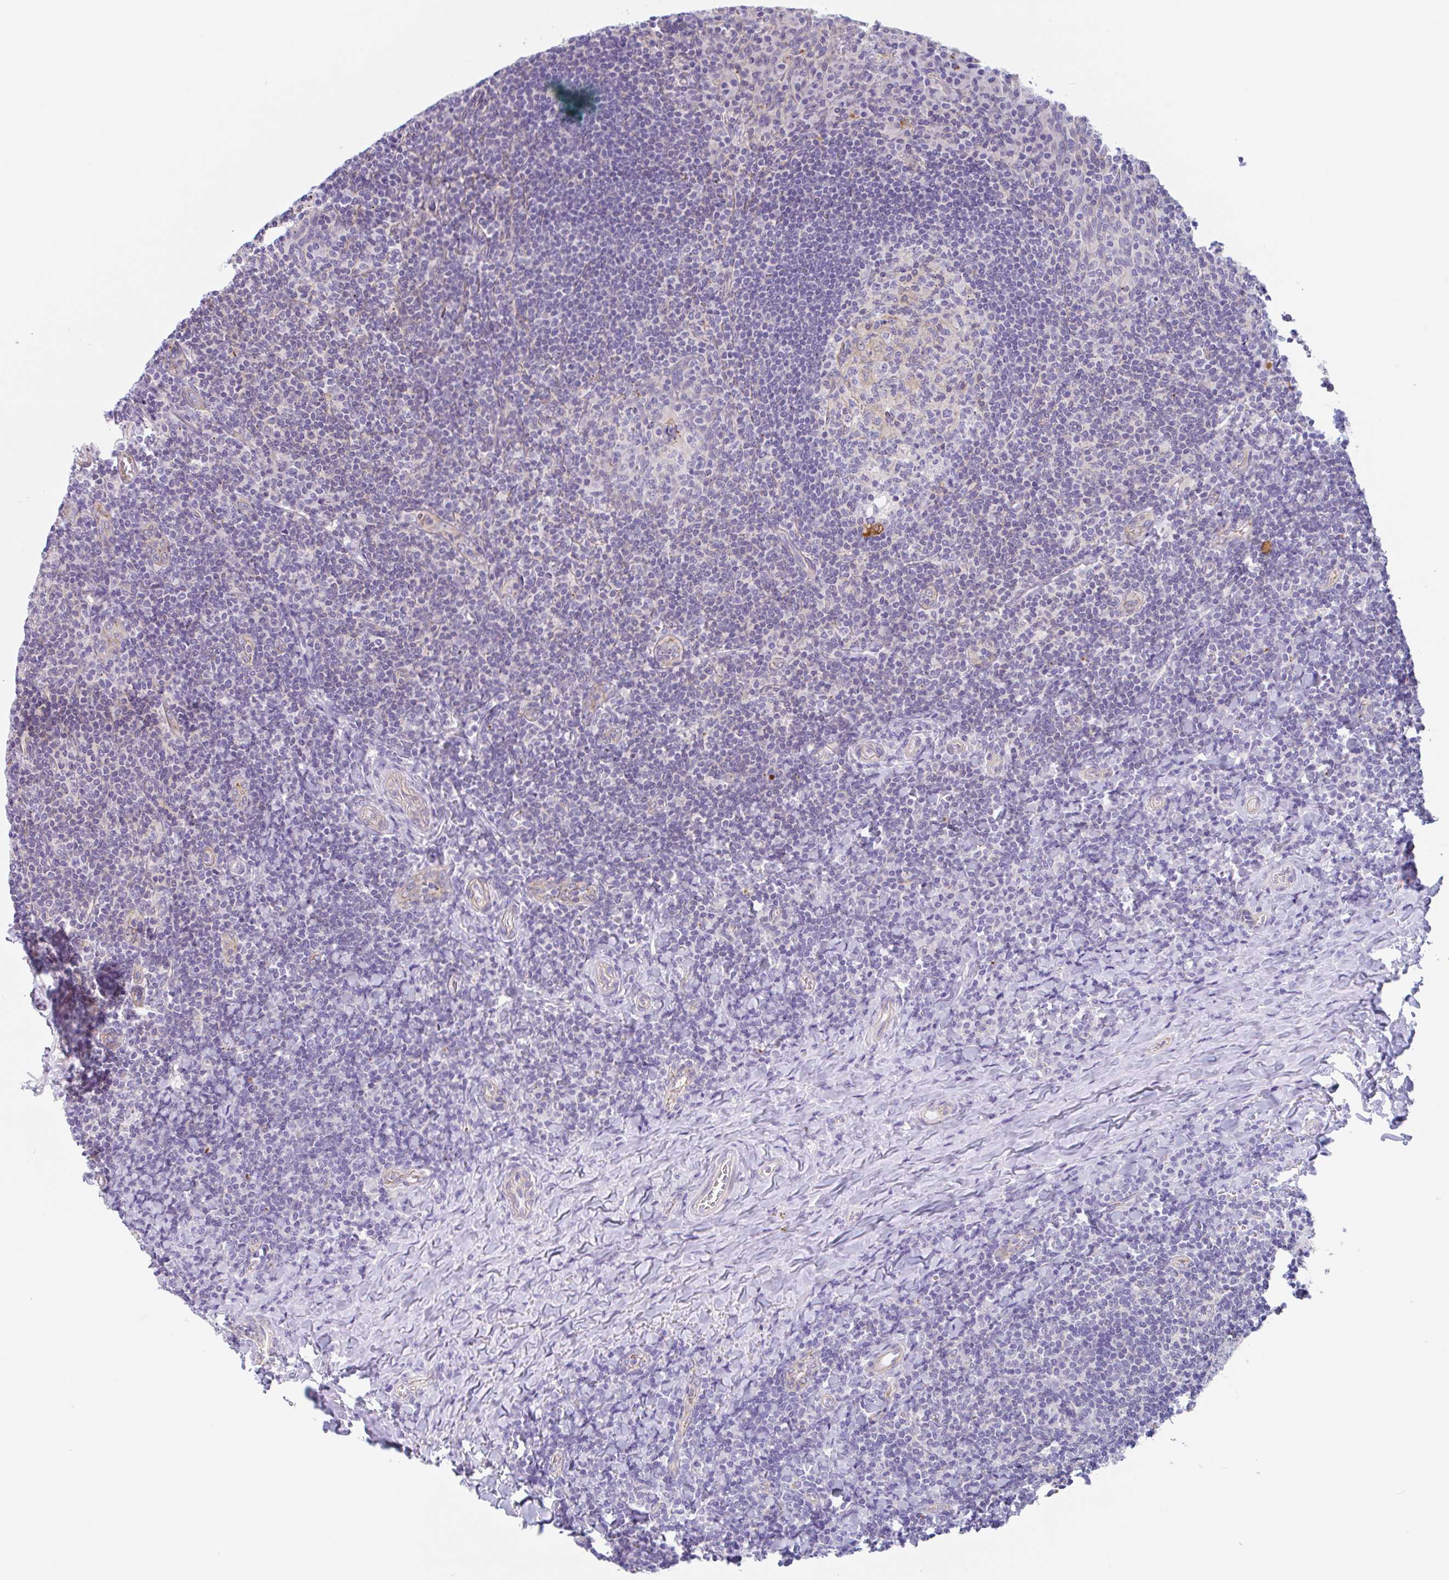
{"staining": {"intensity": "negative", "quantity": "none", "location": "none"}, "tissue": "tonsil", "cell_type": "Germinal center cells", "image_type": "normal", "snomed": [{"axis": "morphology", "description": "Normal tissue, NOS"}, {"axis": "topography", "description": "Tonsil"}], "caption": "IHC micrograph of normal tonsil stained for a protein (brown), which shows no expression in germinal center cells. (DAB (3,3'-diaminobenzidine) immunohistochemistry (IHC) with hematoxylin counter stain).", "gene": "LENG9", "patient": {"sex": "male", "age": 17}}